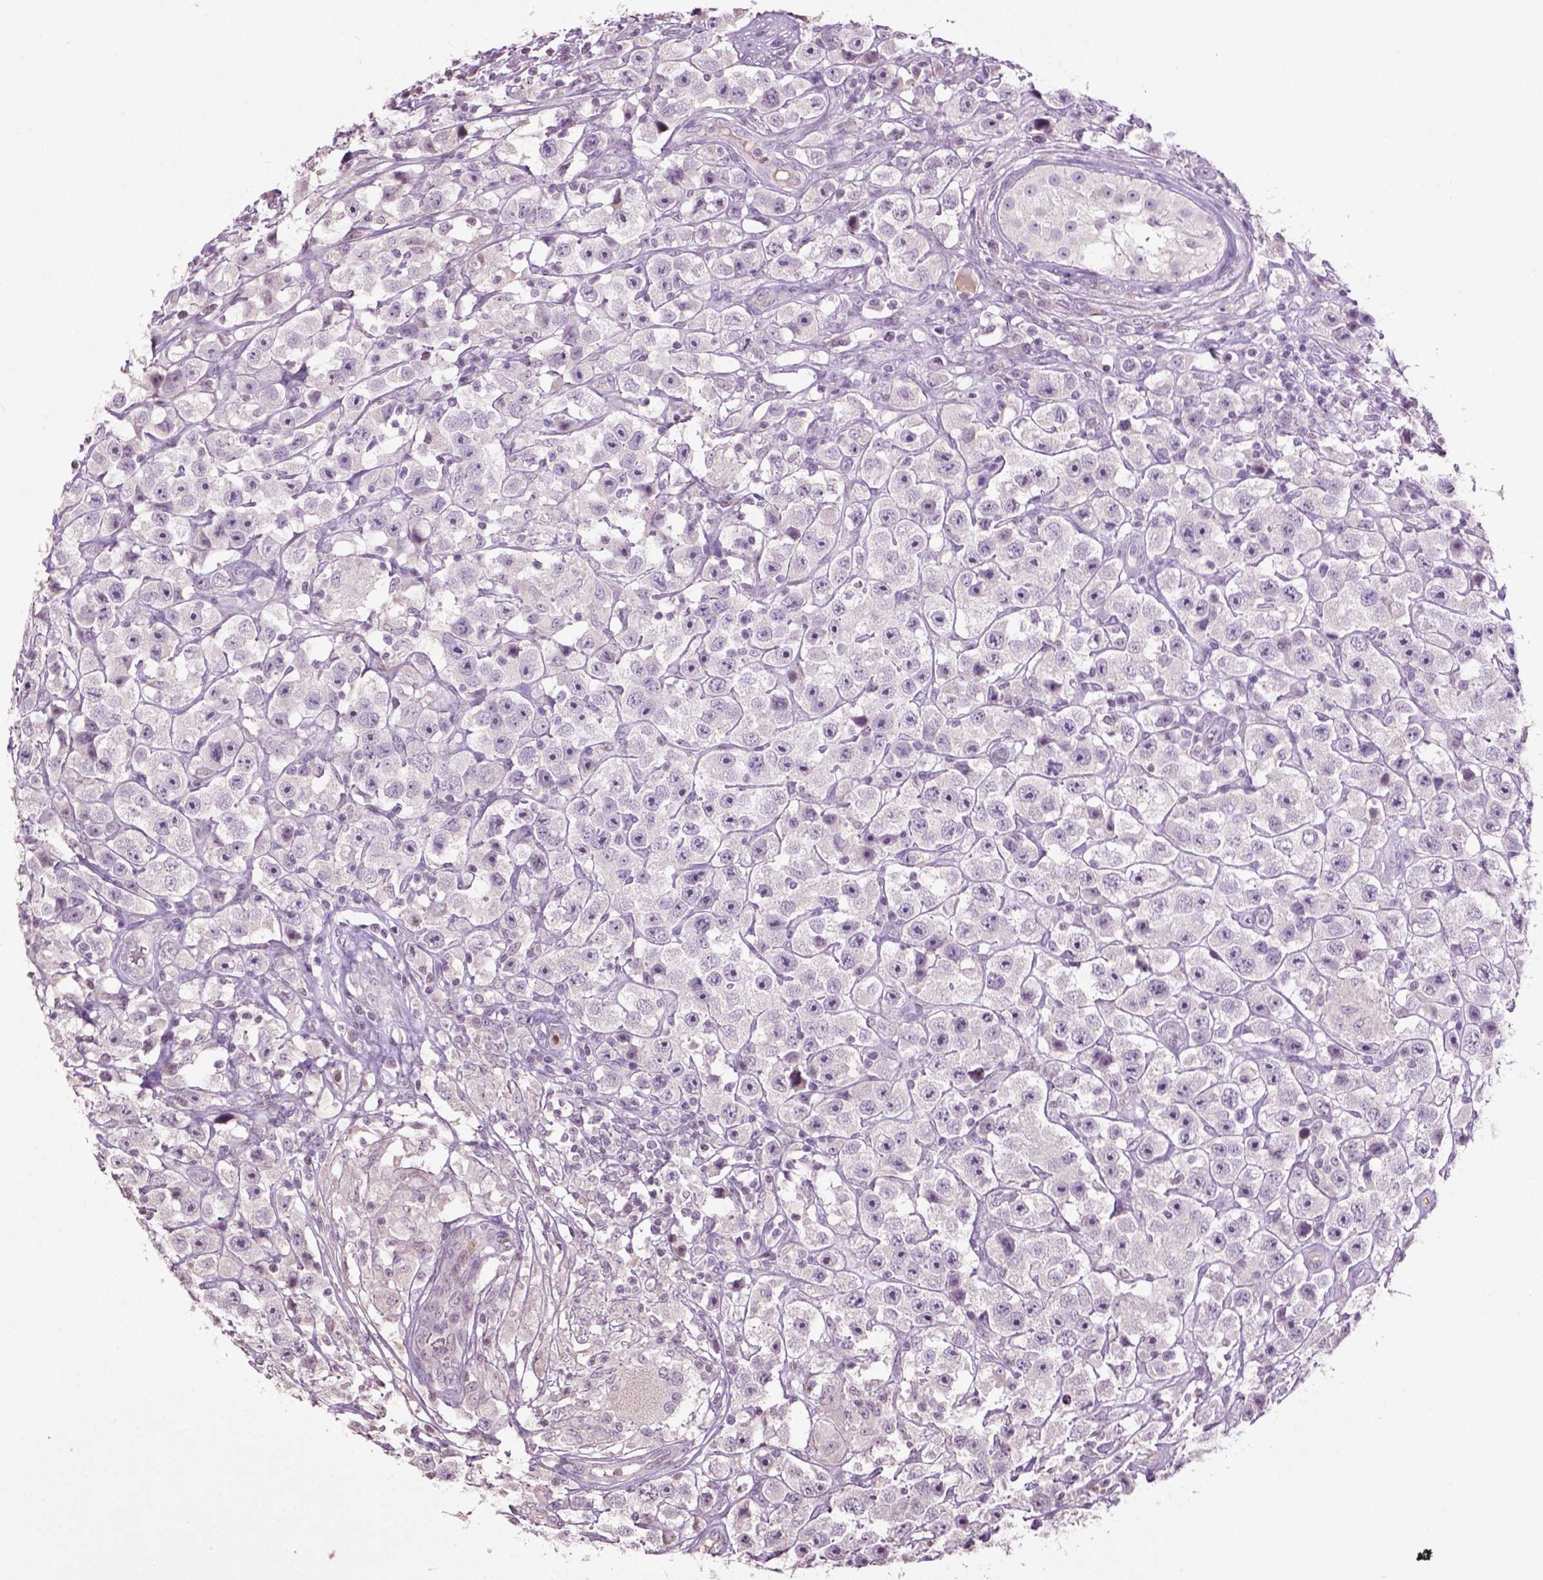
{"staining": {"intensity": "negative", "quantity": "none", "location": "none"}, "tissue": "testis cancer", "cell_type": "Tumor cells", "image_type": "cancer", "snomed": [{"axis": "morphology", "description": "Seminoma, NOS"}, {"axis": "topography", "description": "Testis"}], "caption": "A high-resolution photomicrograph shows immunohistochemistry staining of testis cancer, which shows no significant positivity in tumor cells.", "gene": "NTNG2", "patient": {"sex": "male", "age": 45}}